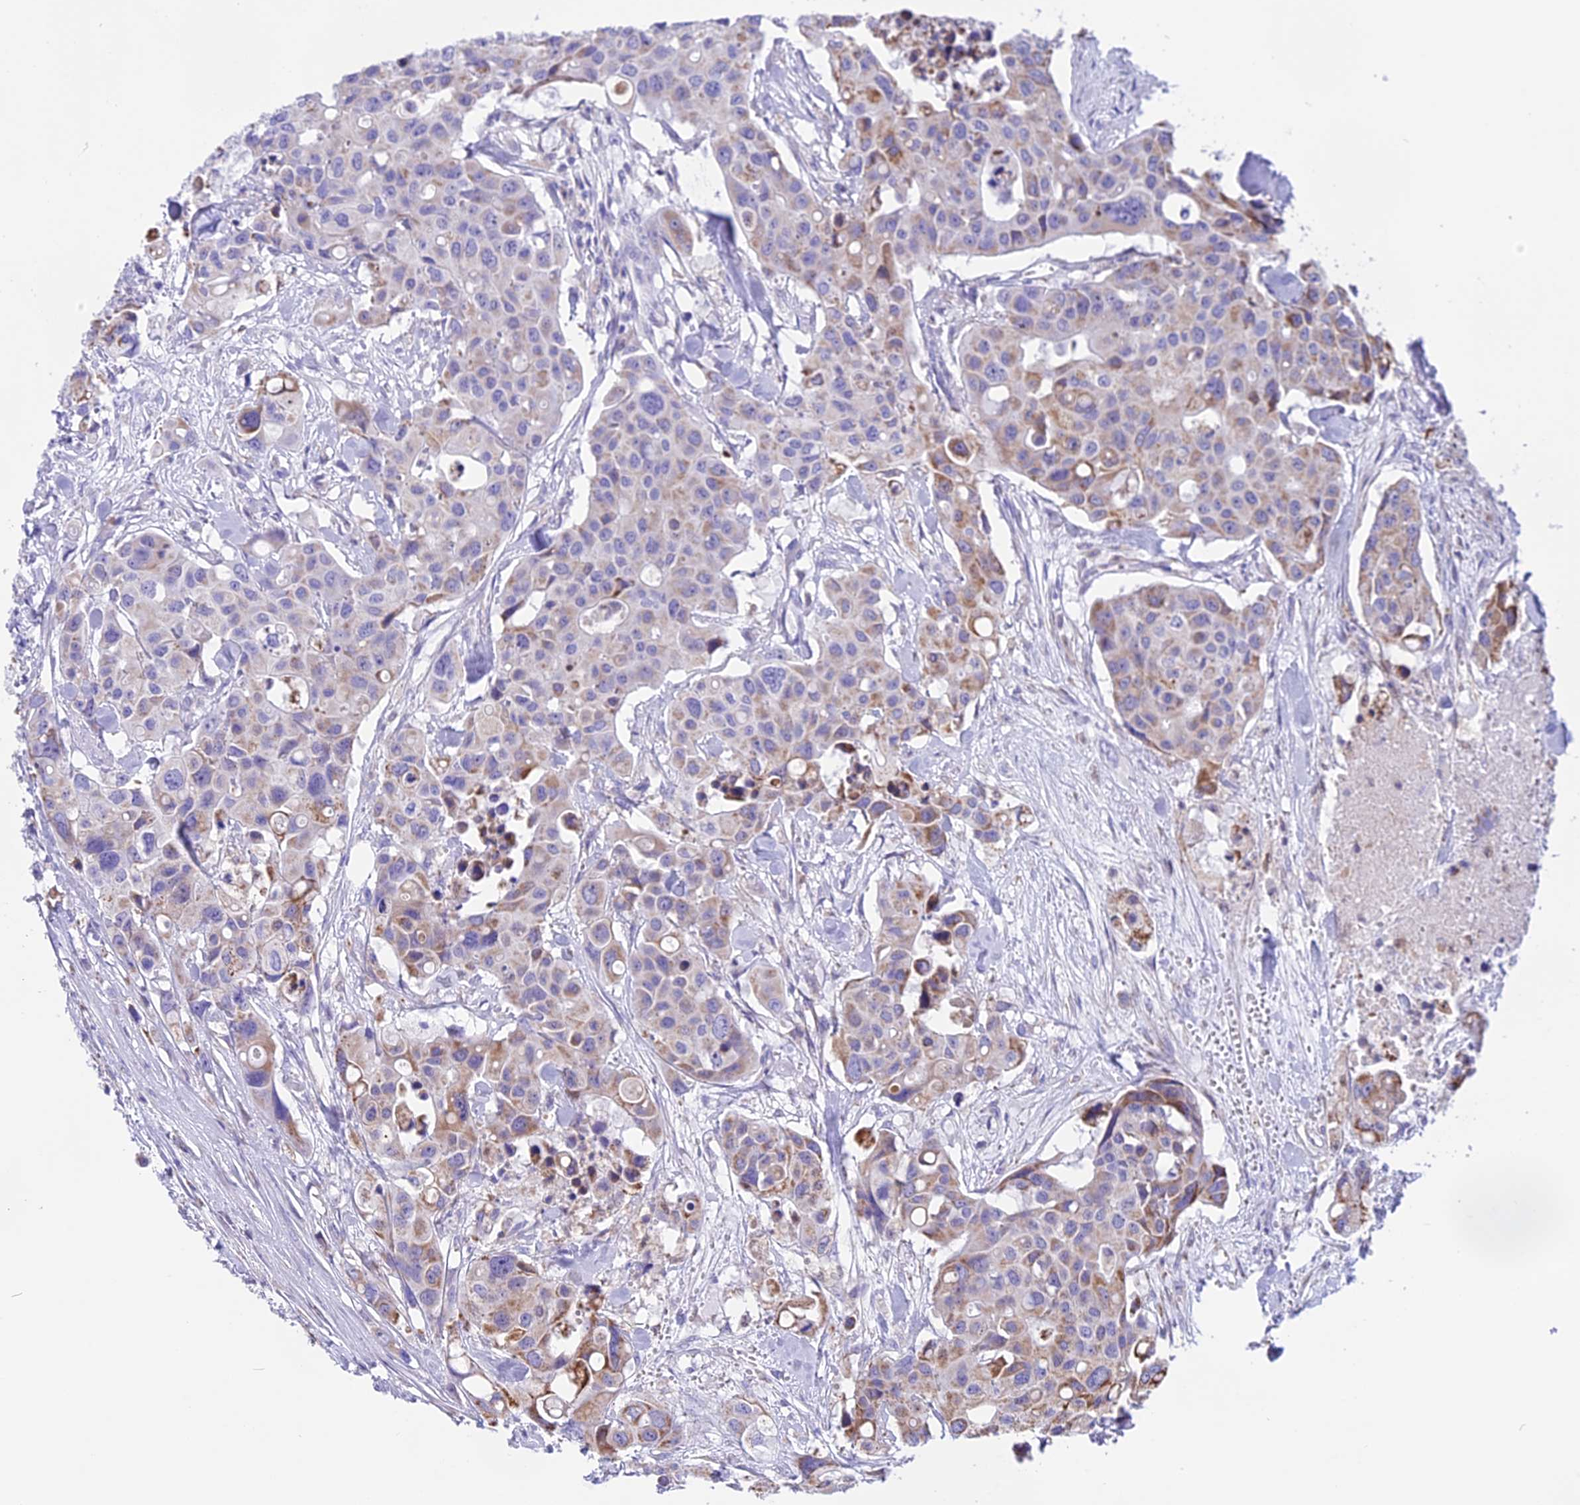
{"staining": {"intensity": "moderate", "quantity": "<25%", "location": "cytoplasmic/membranous"}, "tissue": "colorectal cancer", "cell_type": "Tumor cells", "image_type": "cancer", "snomed": [{"axis": "morphology", "description": "Adenocarcinoma, NOS"}, {"axis": "topography", "description": "Colon"}], "caption": "Immunohistochemical staining of colorectal cancer demonstrates low levels of moderate cytoplasmic/membranous expression in approximately <25% of tumor cells. (DAB (3,3'-diaminobenzidine) = brown stain, brightfield microscopy at high magnification).", "gene": "DOC2B", "patient": {"sex": "male", "age": 77}}